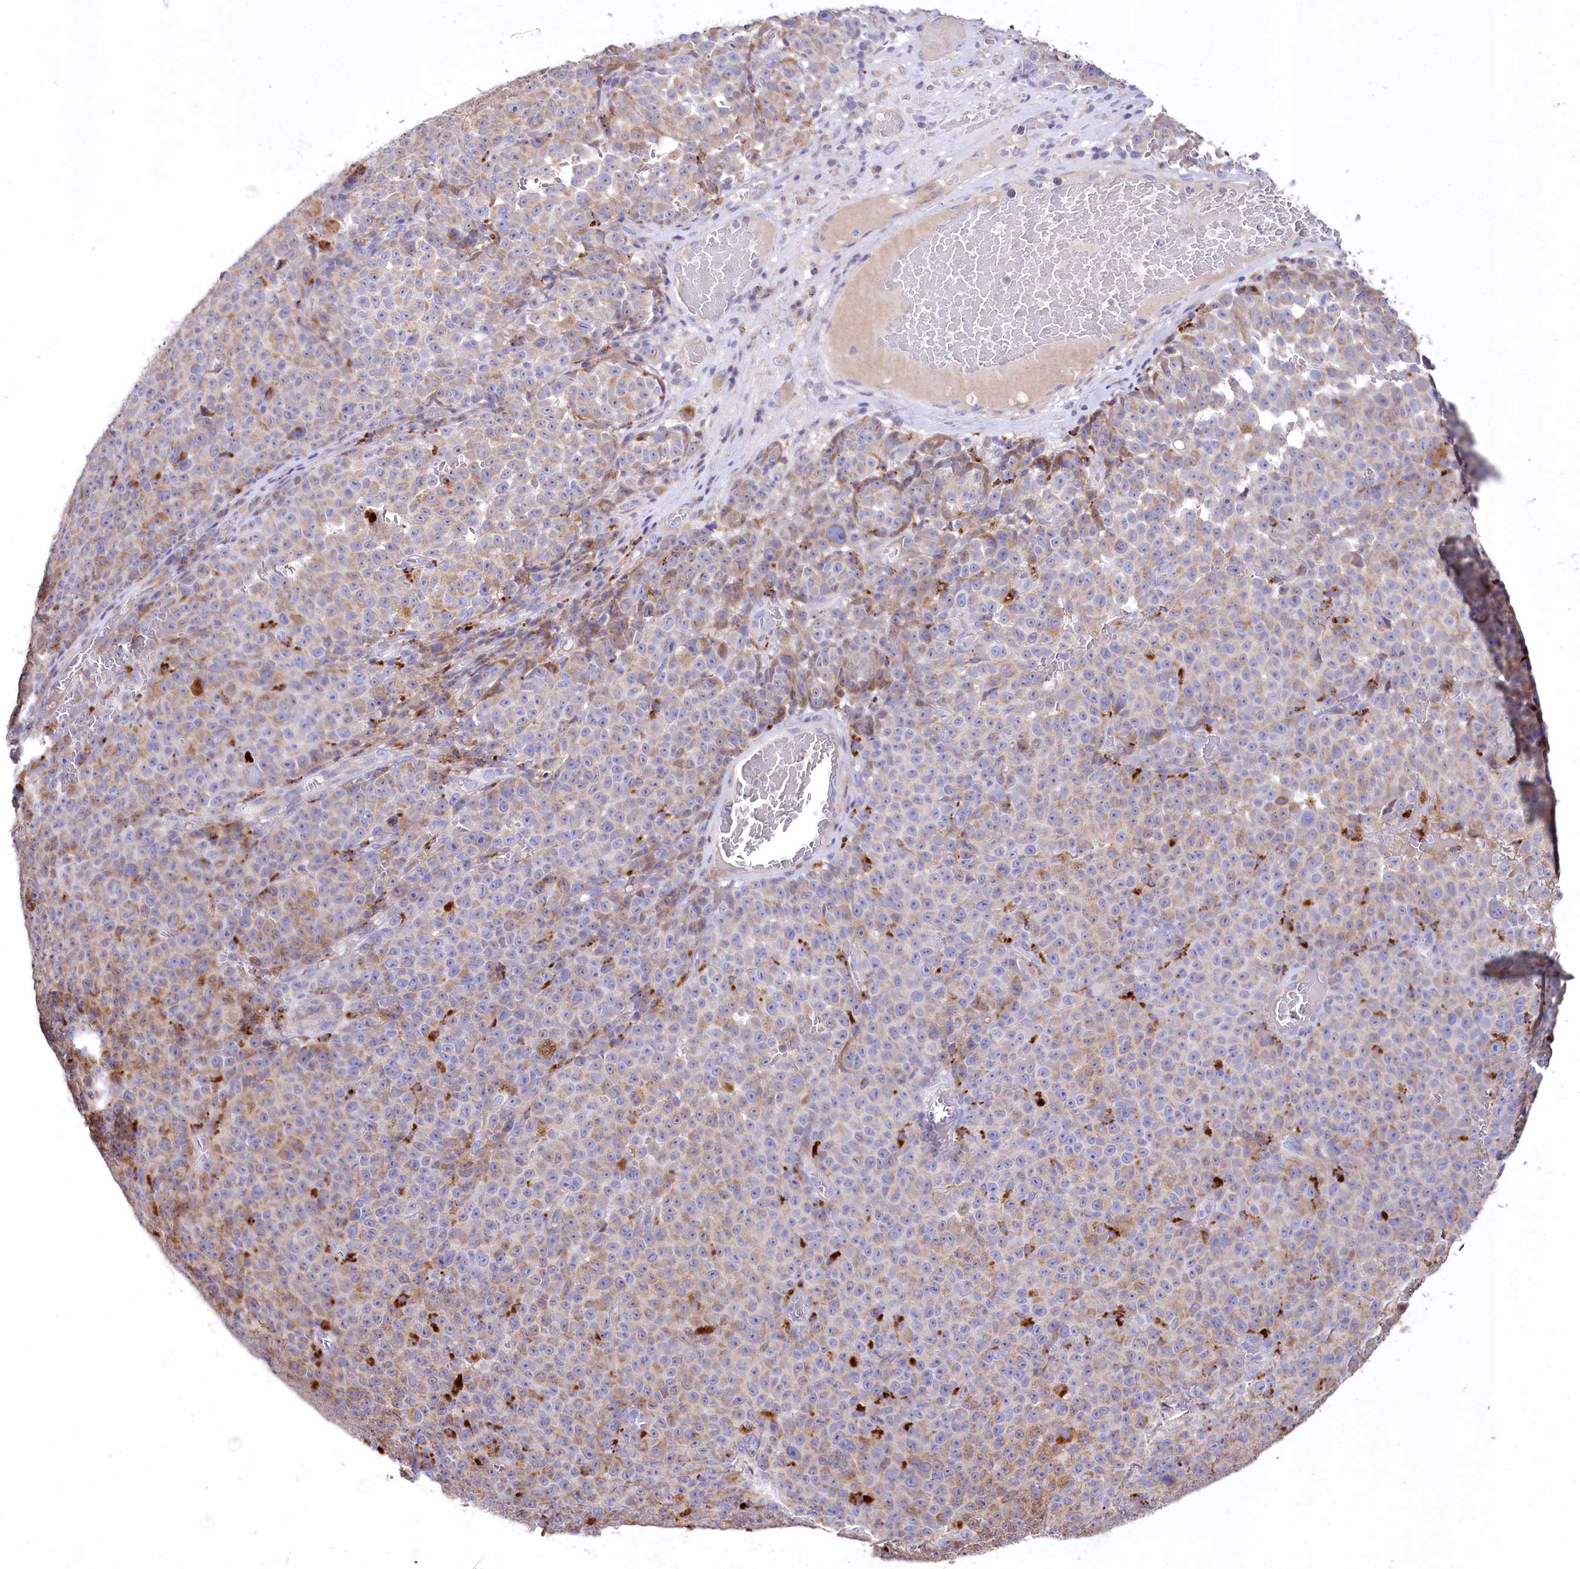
{"staining": {"intensity": "moderate", "quantity": "25%-75%", "location": "cytoplasmic/membranous"}, "tissue": "melanoma", "cell_type": "Tumor cells", "image_type": "cancer", "snomed": [{"axis": "morphology", "description": "Malignant melanoma, NOS"}, {"axis": "topography", "description": "Skin"}], "caption": "This image reveals malignant melanoma stained with immunohistochemistry (IHC) to label a protein in brown. The cytoplasmic/membranous of tumor cells show moderate positivity for the protein. Nuclei are counter-stained blue.", "gene": "PTER", "patient": {"sex": "female", "age": 82}}